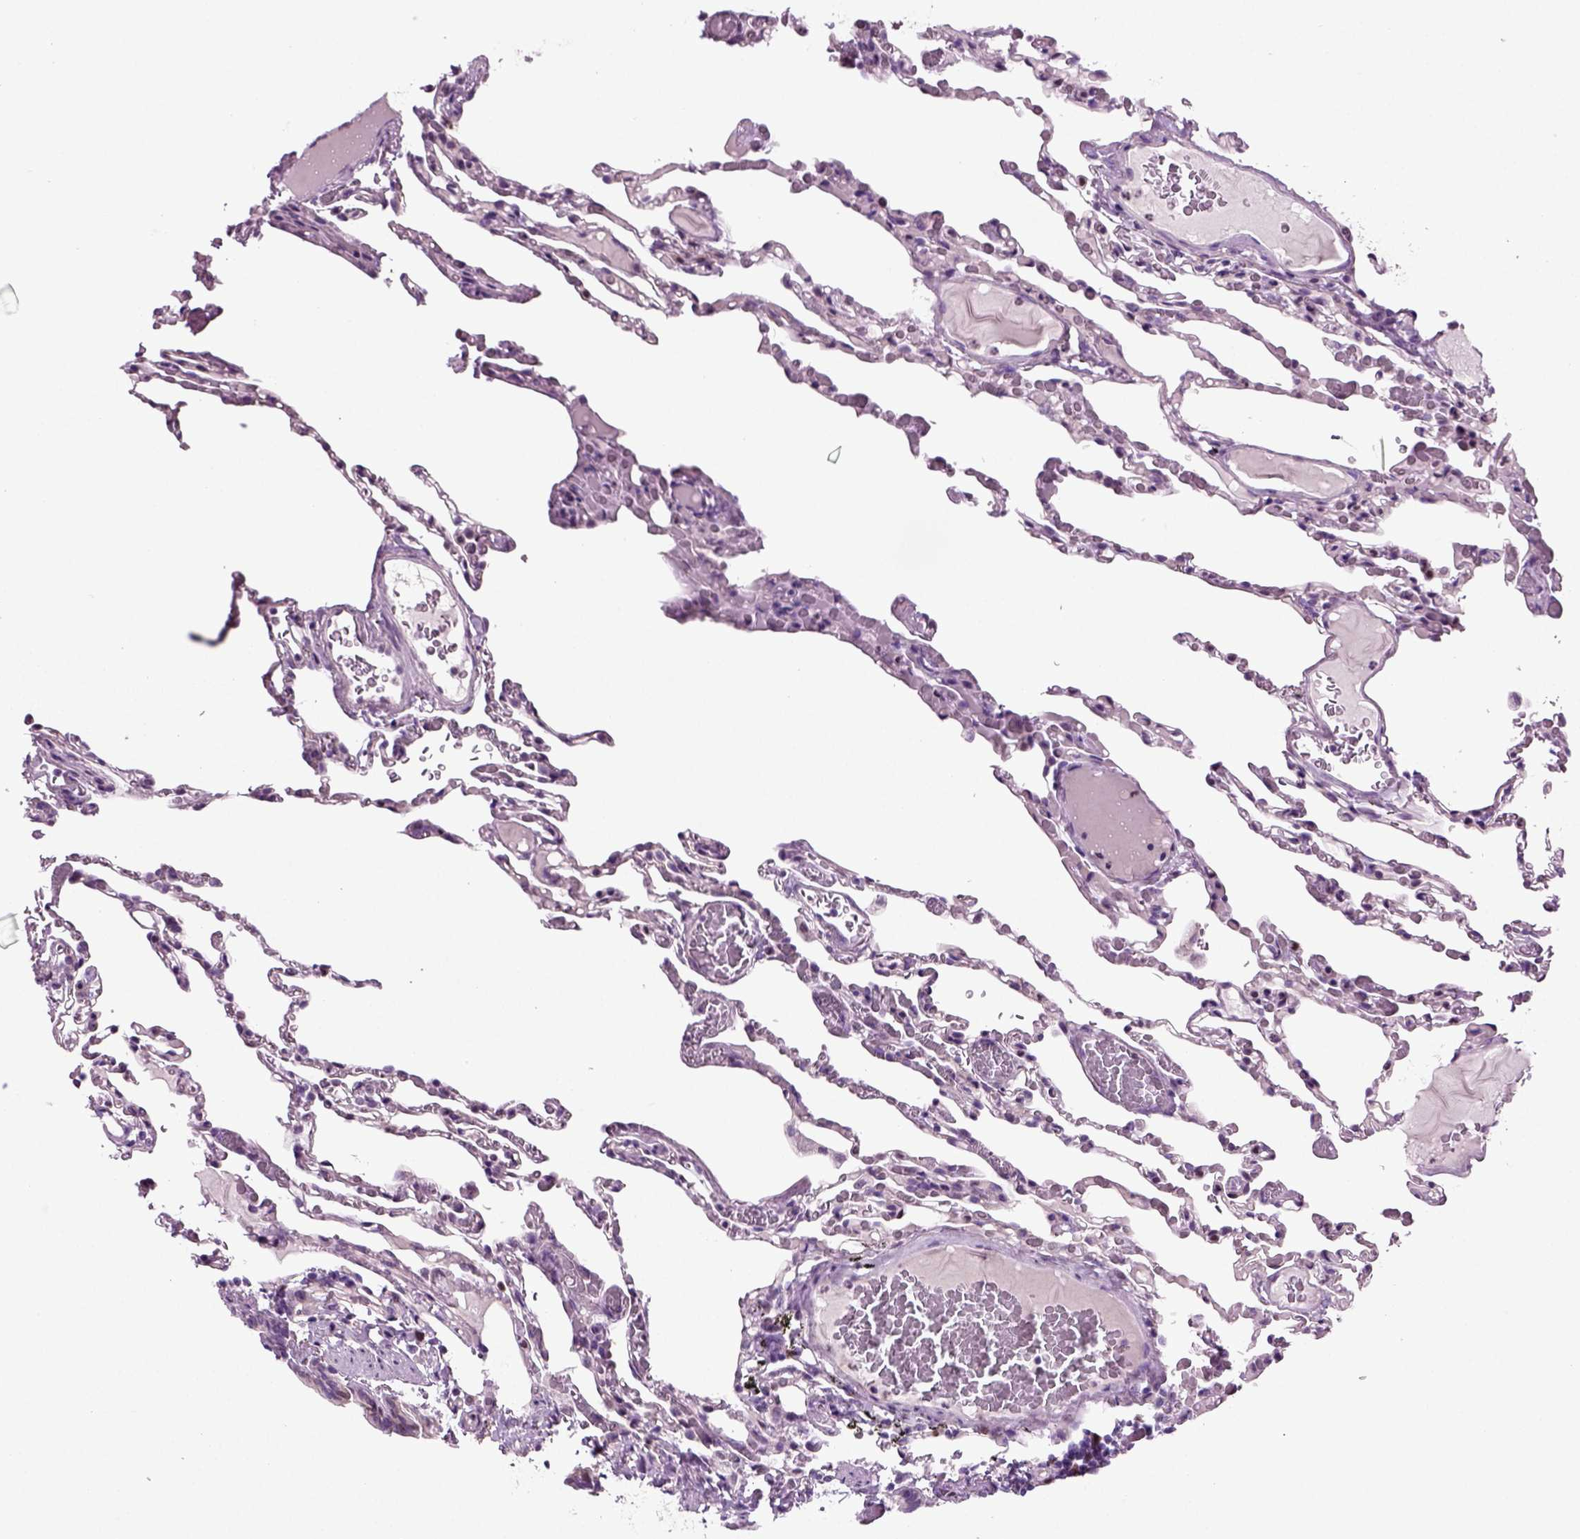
{"staining": {"intensity": "negative", "quantity": "none", "location": "none"}, "tissue": "lung", "cell_type": "Alveolar cells", "image_type": "normal", "snomed": [{"axis": "morphology", "description": "Normal tissue, NOS"}, {"axis": "topography", "description": "Lung"}], "caption": "IHC micrograph of benign lung stained for a protein (brown), which shows no expression in alveolar cells.", "gene": "ARID3A", "patient": {"sex": "female", "age": 43}}